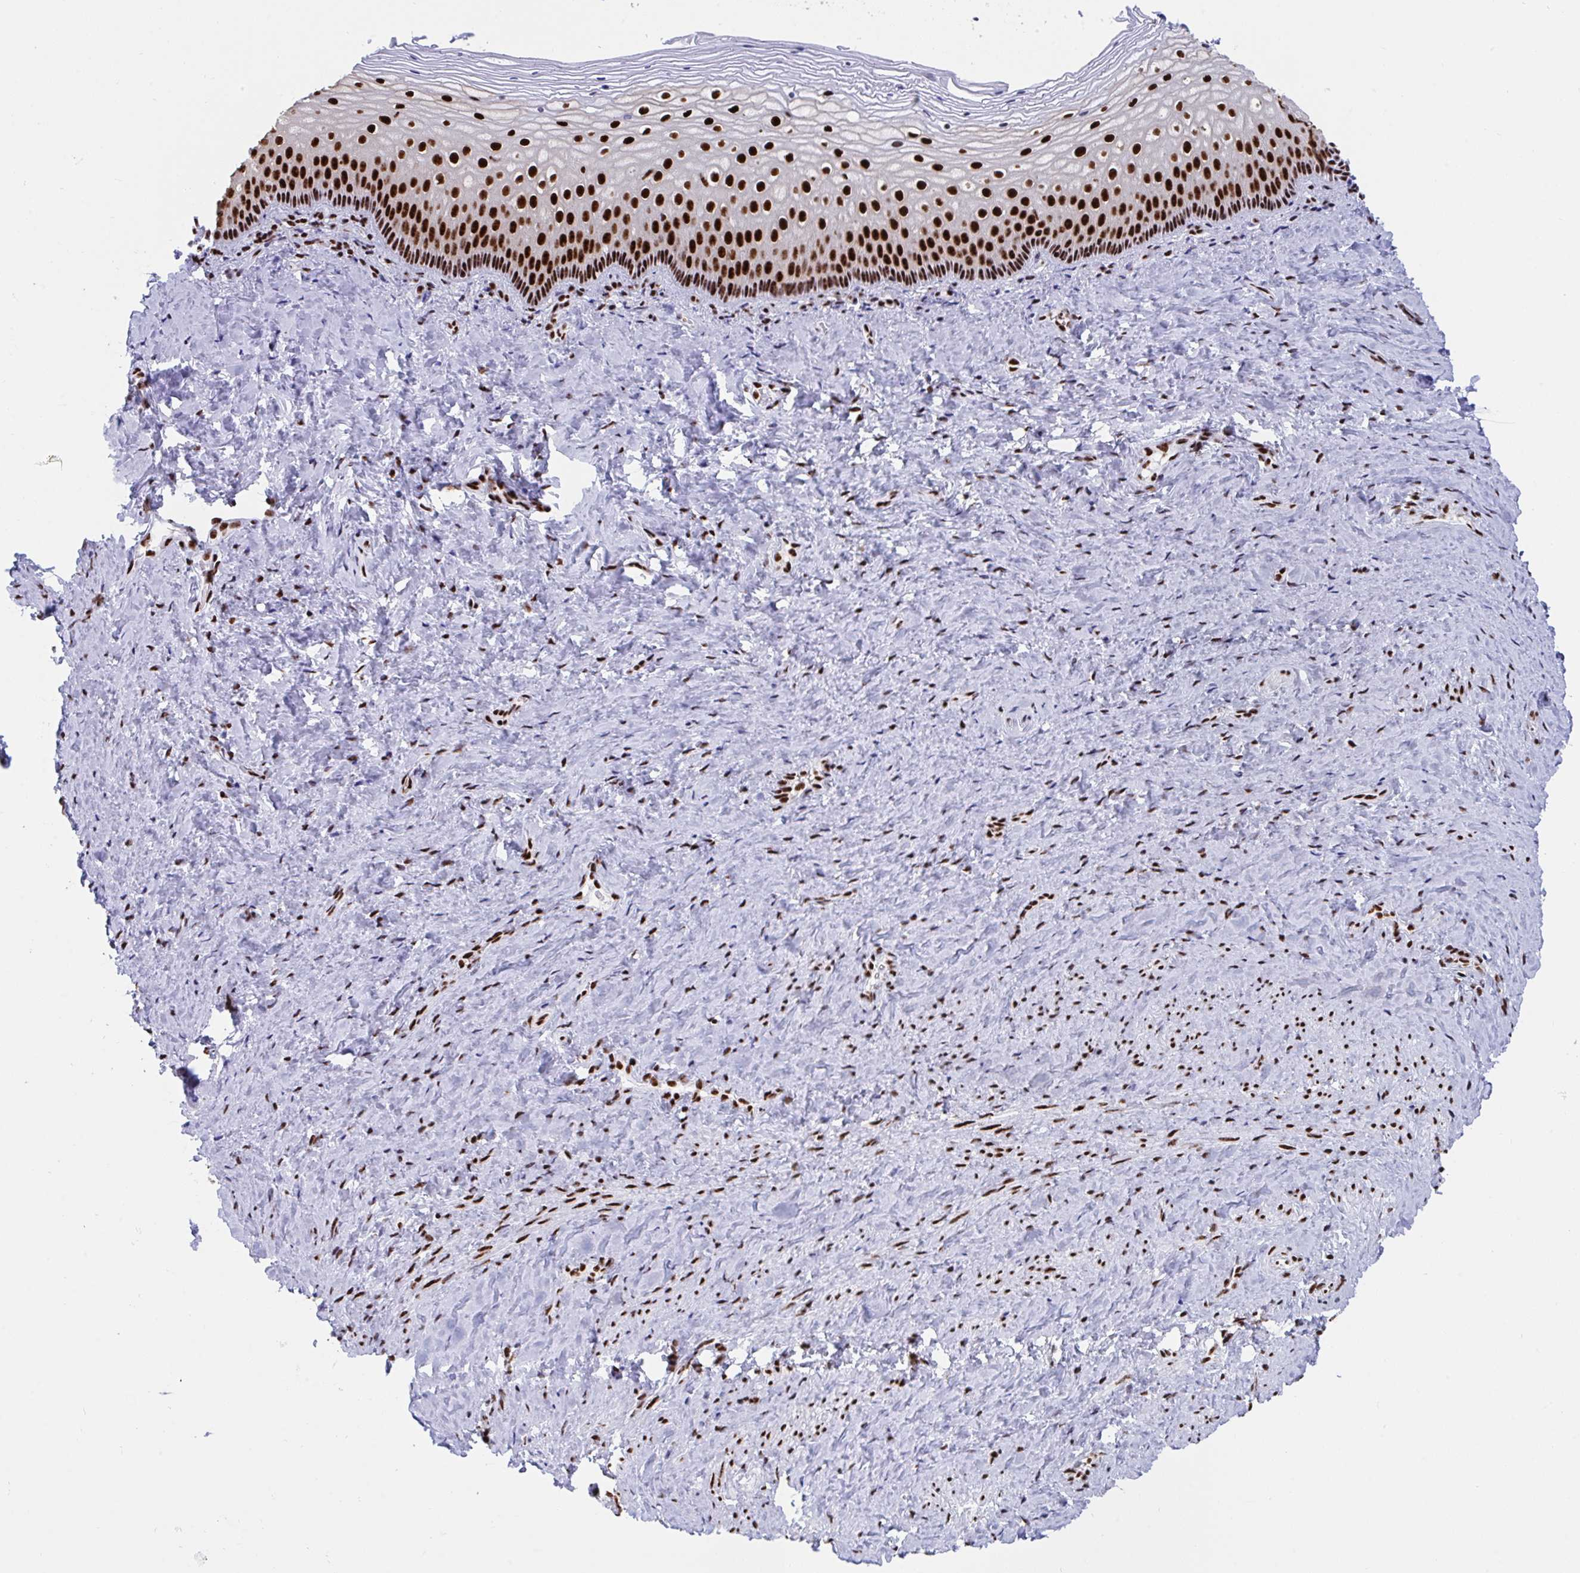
{"staining": {"intensity": "strong", "quantity": ">75%", "location": "nuclear"}, "tissue": "vagina", "cell_type": "Squamous epithelial cells", "image_type": "normal", "snomed": [{"axis": "morphology", "description": "Normal tissue, NOS"}, {"axis": "topography", "description": "Vagina"}], "caption": "Protein analysis of unremarkable vagina demonstrates strong nuclear positivity in about >75% of squamous epithelial cells.", "gene": "IKZF2", "patient": {"sex": "female", "age": 45}}